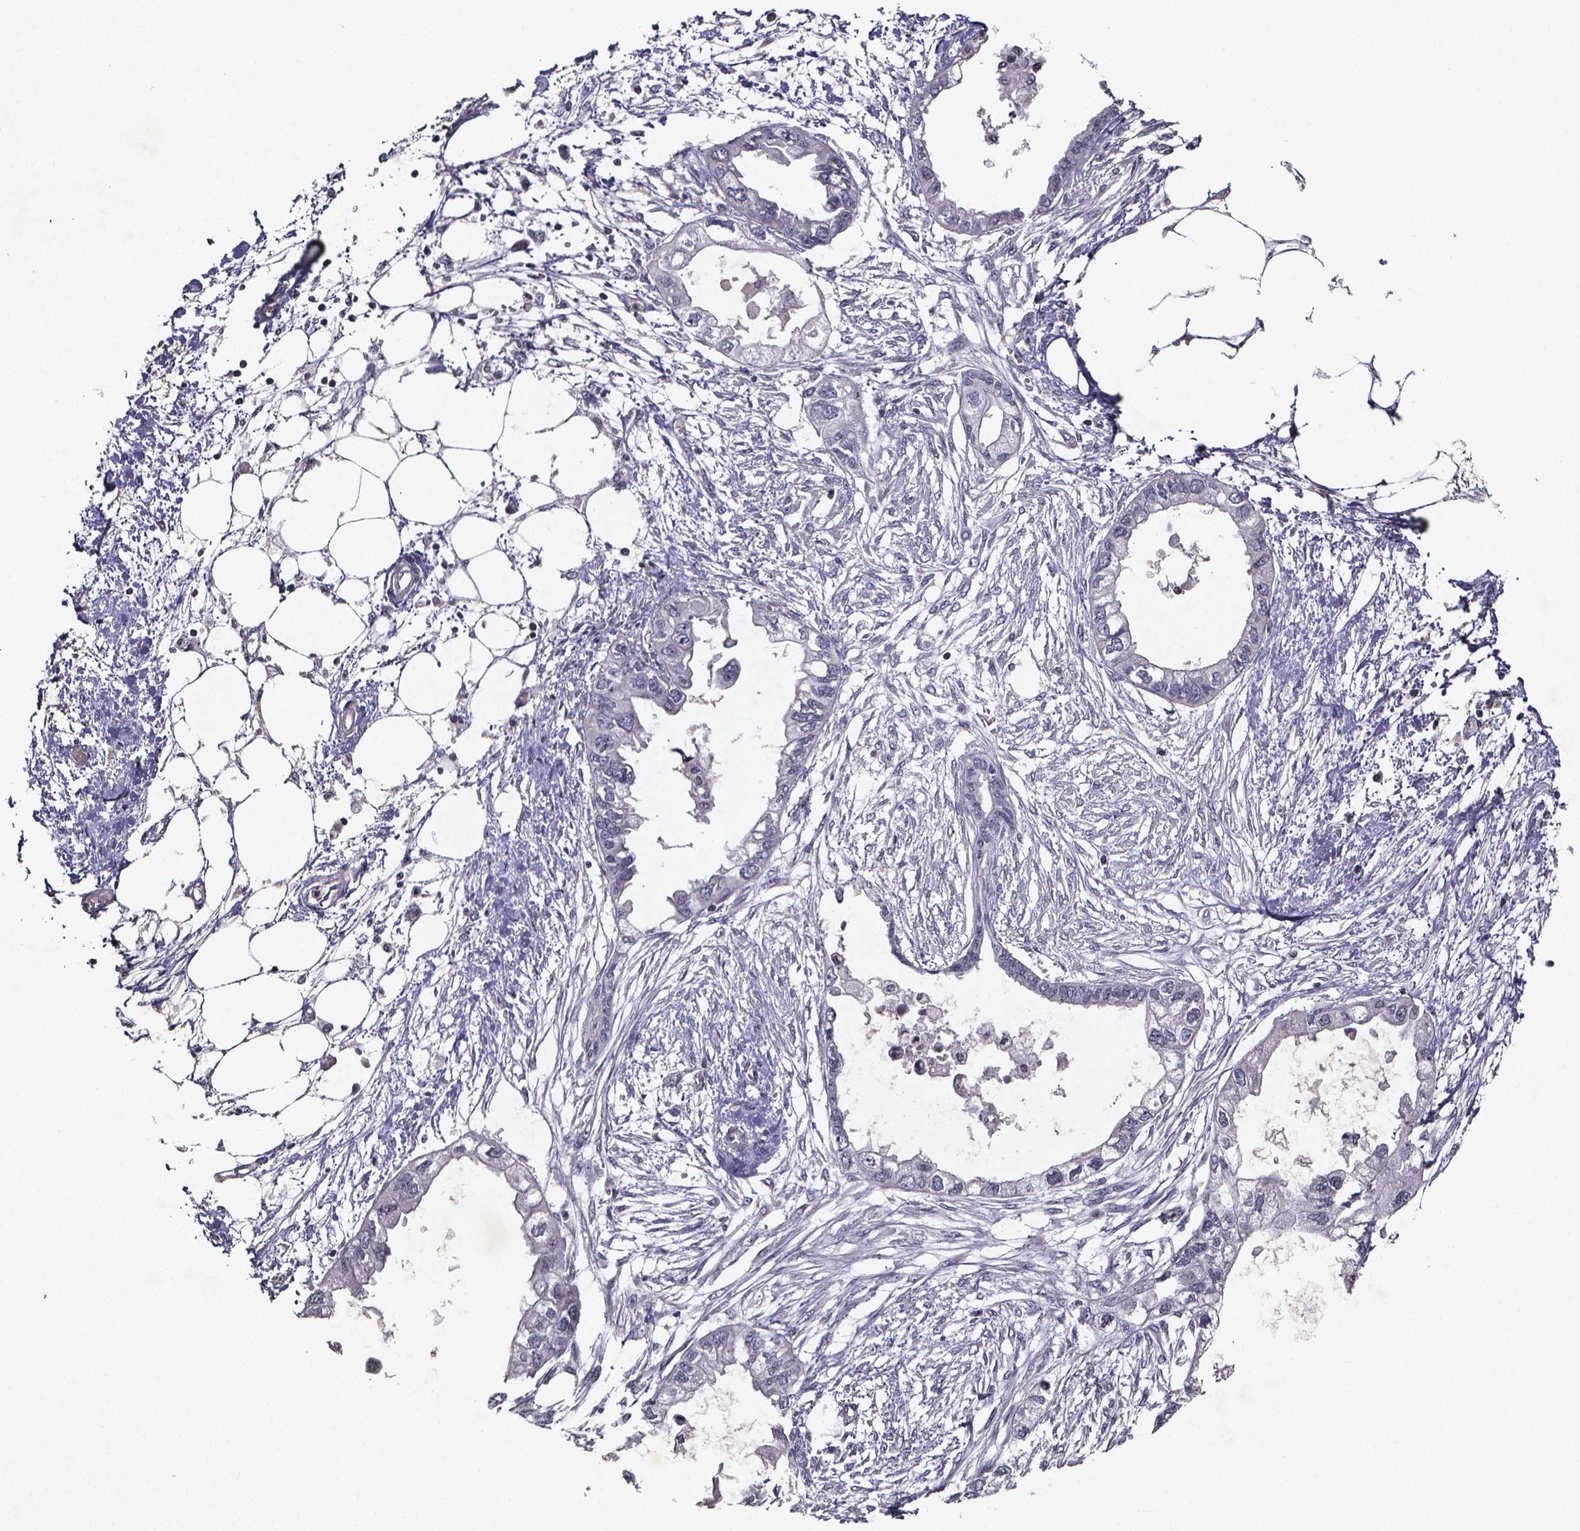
{"staining": {"intensity": "negative", "quantity": "none", "location": "none"}, "tissue": "endometrial cancer", "cell_type": "Tumor cells", "image_type": "cancer", "snomed": [{"axis": "morphology", "description": "Adenocarcinoma, NOS"}, {"axis": "morphology", "description": "Adenocarcinoma, metastatic, NOS"}, {"axis": "topography", "description": "Adipose tissue"}, {"axis": "topography", "description": "Endometrium"}], "caption": "A high-resolution photomicrograph shows IHC staining of endometrial adenocarcinoma, which shows no significant staining in tumor cells. The staining is performed using DAB (3,3'-diaminobenzidine) brown chromogen with nuclei counter-stained in using hematoxylin.", "gene": "TP73", "patient": {"sex": "female", "age": 67}}